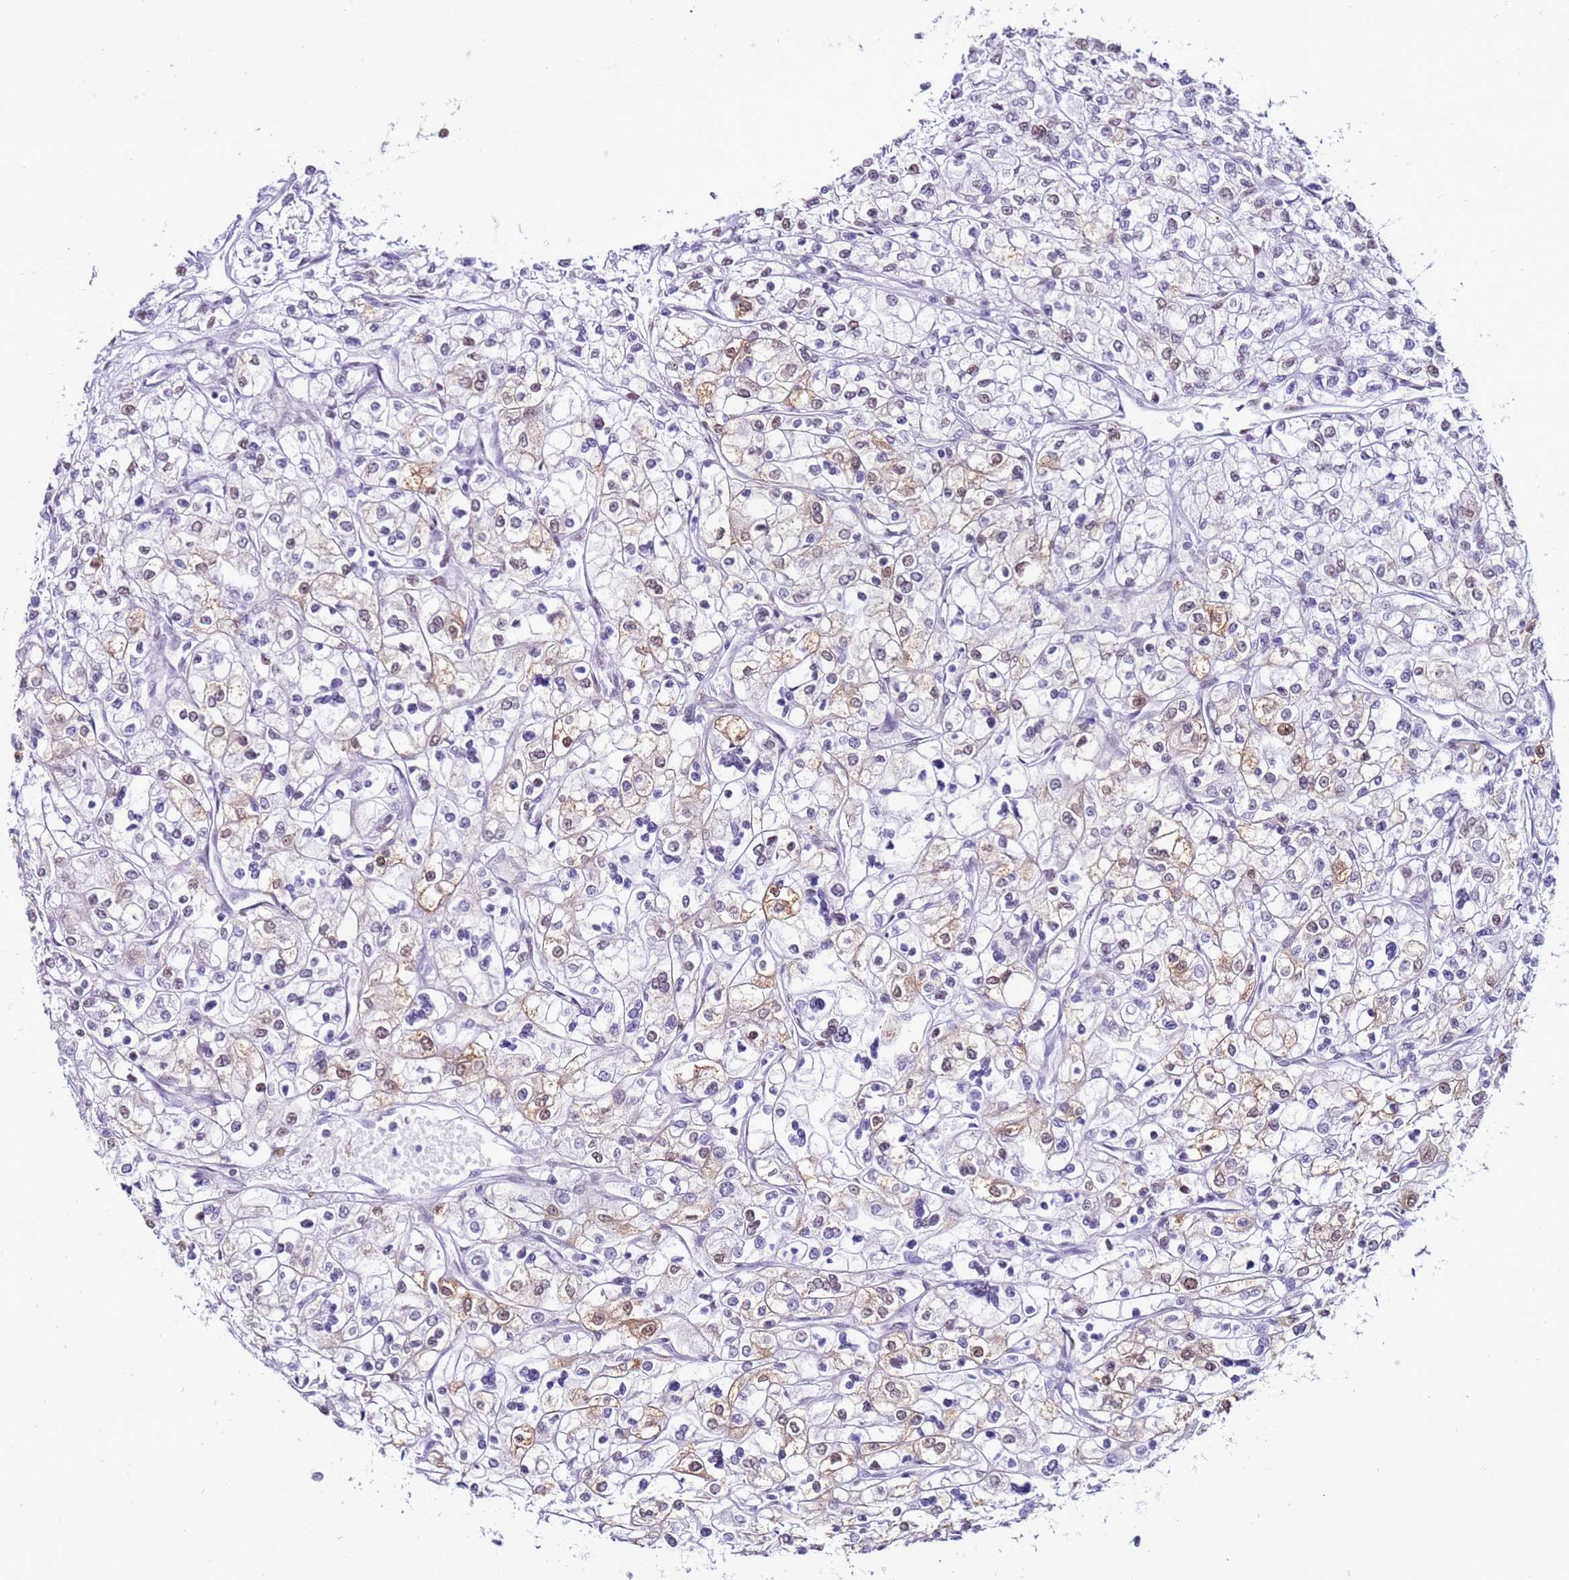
{"staining": {"intensity": "moderate", "quantity": "<25%", "location": "cytoplasmic/membranous,nuclear"}, "tissue": "renal cancer", "cell_type": "Tumor cells", "image_type": "cancer", "snomed": [{"axis": "morphology", "description": "Adenocarcinoma, NOS"}, {"axis": "topography", "description": "Kidney"}], "caption": "The image exhibits a brown stain indicating the presence of a protein in the cytoplasmic/membranous and nuclear of tumor cells in adenocarcinoma (renal). The staining is performed using DAB brown chromogen to label protein expression. The nuclei are counter-stained blue using hematoxylin.", "gene": "KPNA4", "patient": {"sex": "male", "age": 80}}